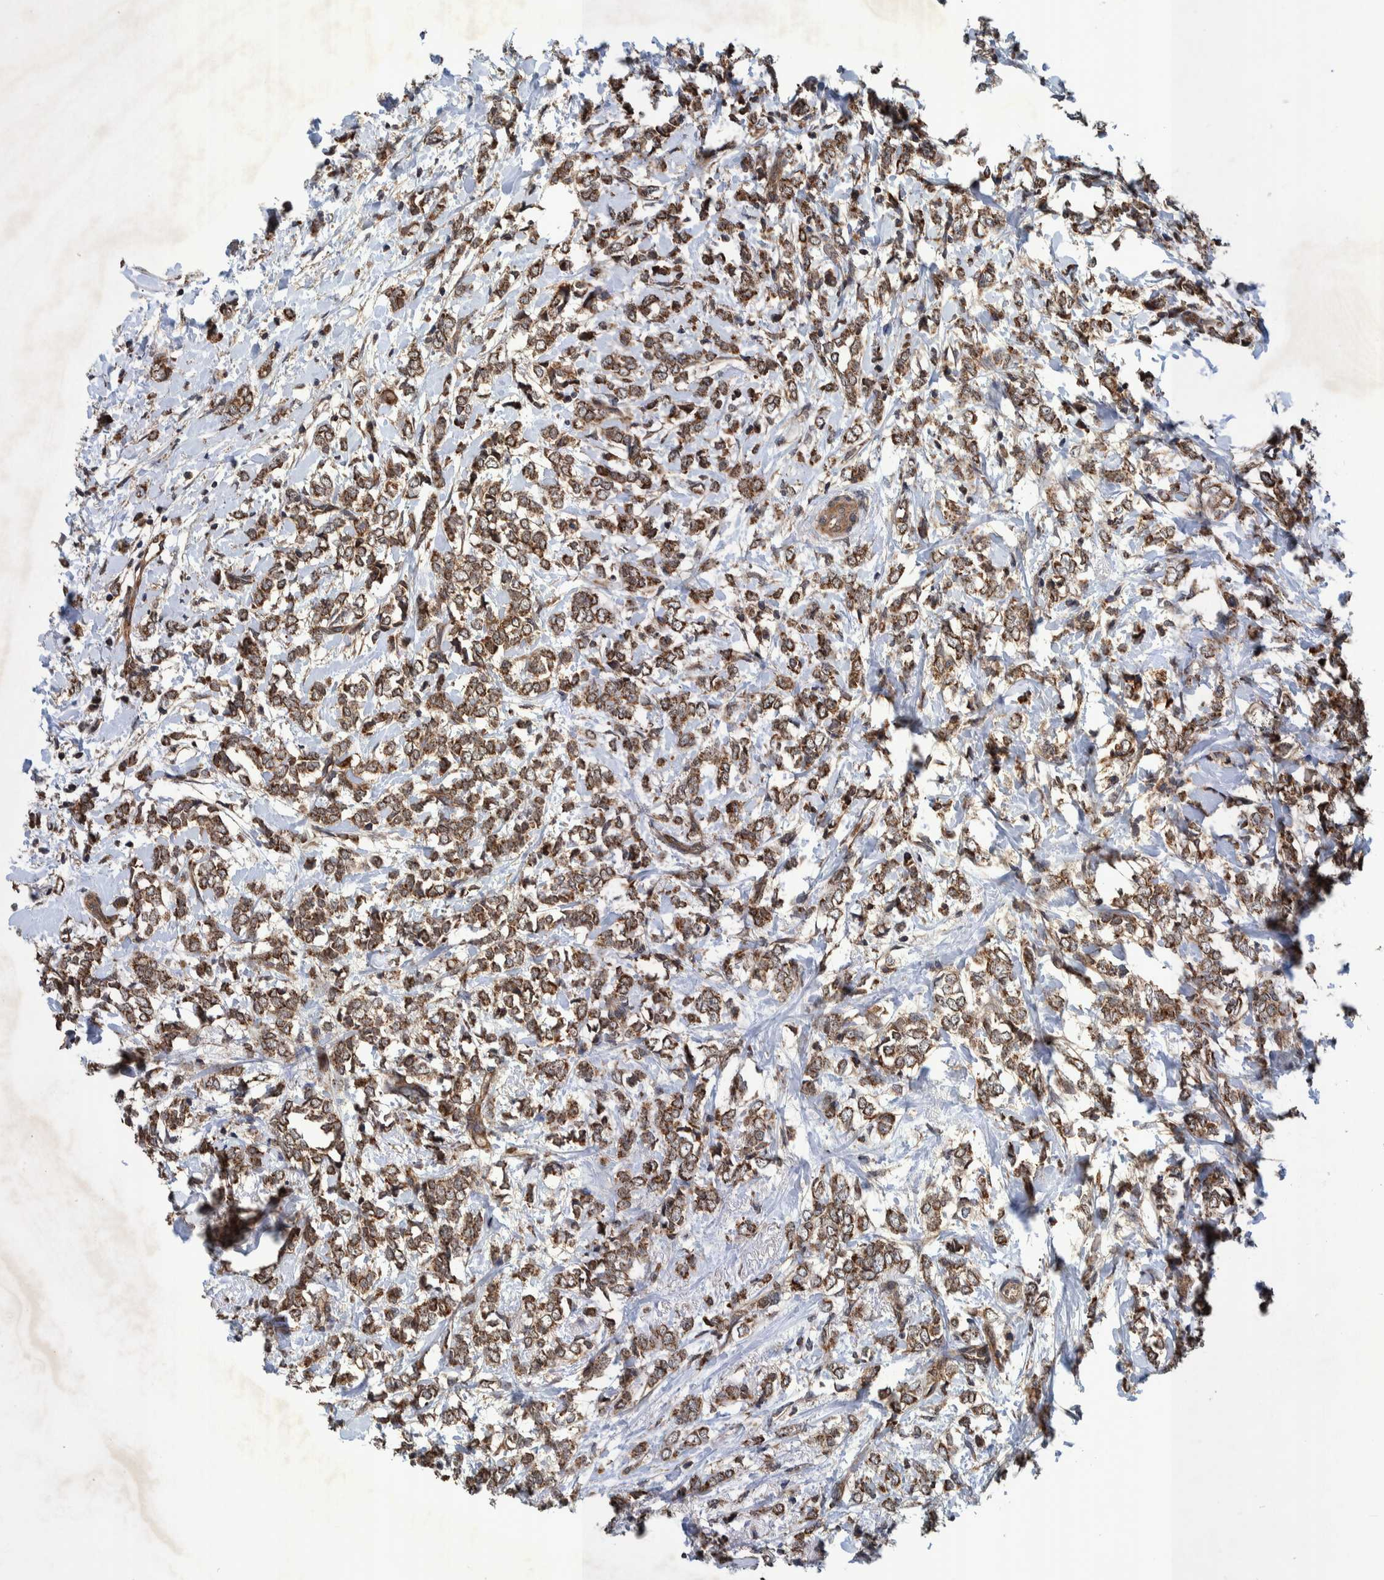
{"staining": {"intensity": "moderate", "quantity": ">75%", "location": "cytoplasmic/membranous"}, "tissue": "breast cancer", "cell_type": "Tumor cells", "image_type": "cancer", "snomed": [{"axis": "morphology", "description": "Normal tissue, NOS"}, {"axis": "morphology", "description": "Lobular carcinoma"}, {"axis": "topography", "description": "Breast"}], "caption": "Breast cancer was stained to show a protein in brown. There is medium levels of moderate cytoplasmic/membranous positivity in approximately >75% of tumor cells. The protein of interest is stained brown, and the nuclei are stained in blue (DAB IHC with brightfield microscopy, high magnification).", "gene": "MRPS7", "patient": {"sex": "female", "age": 47}}